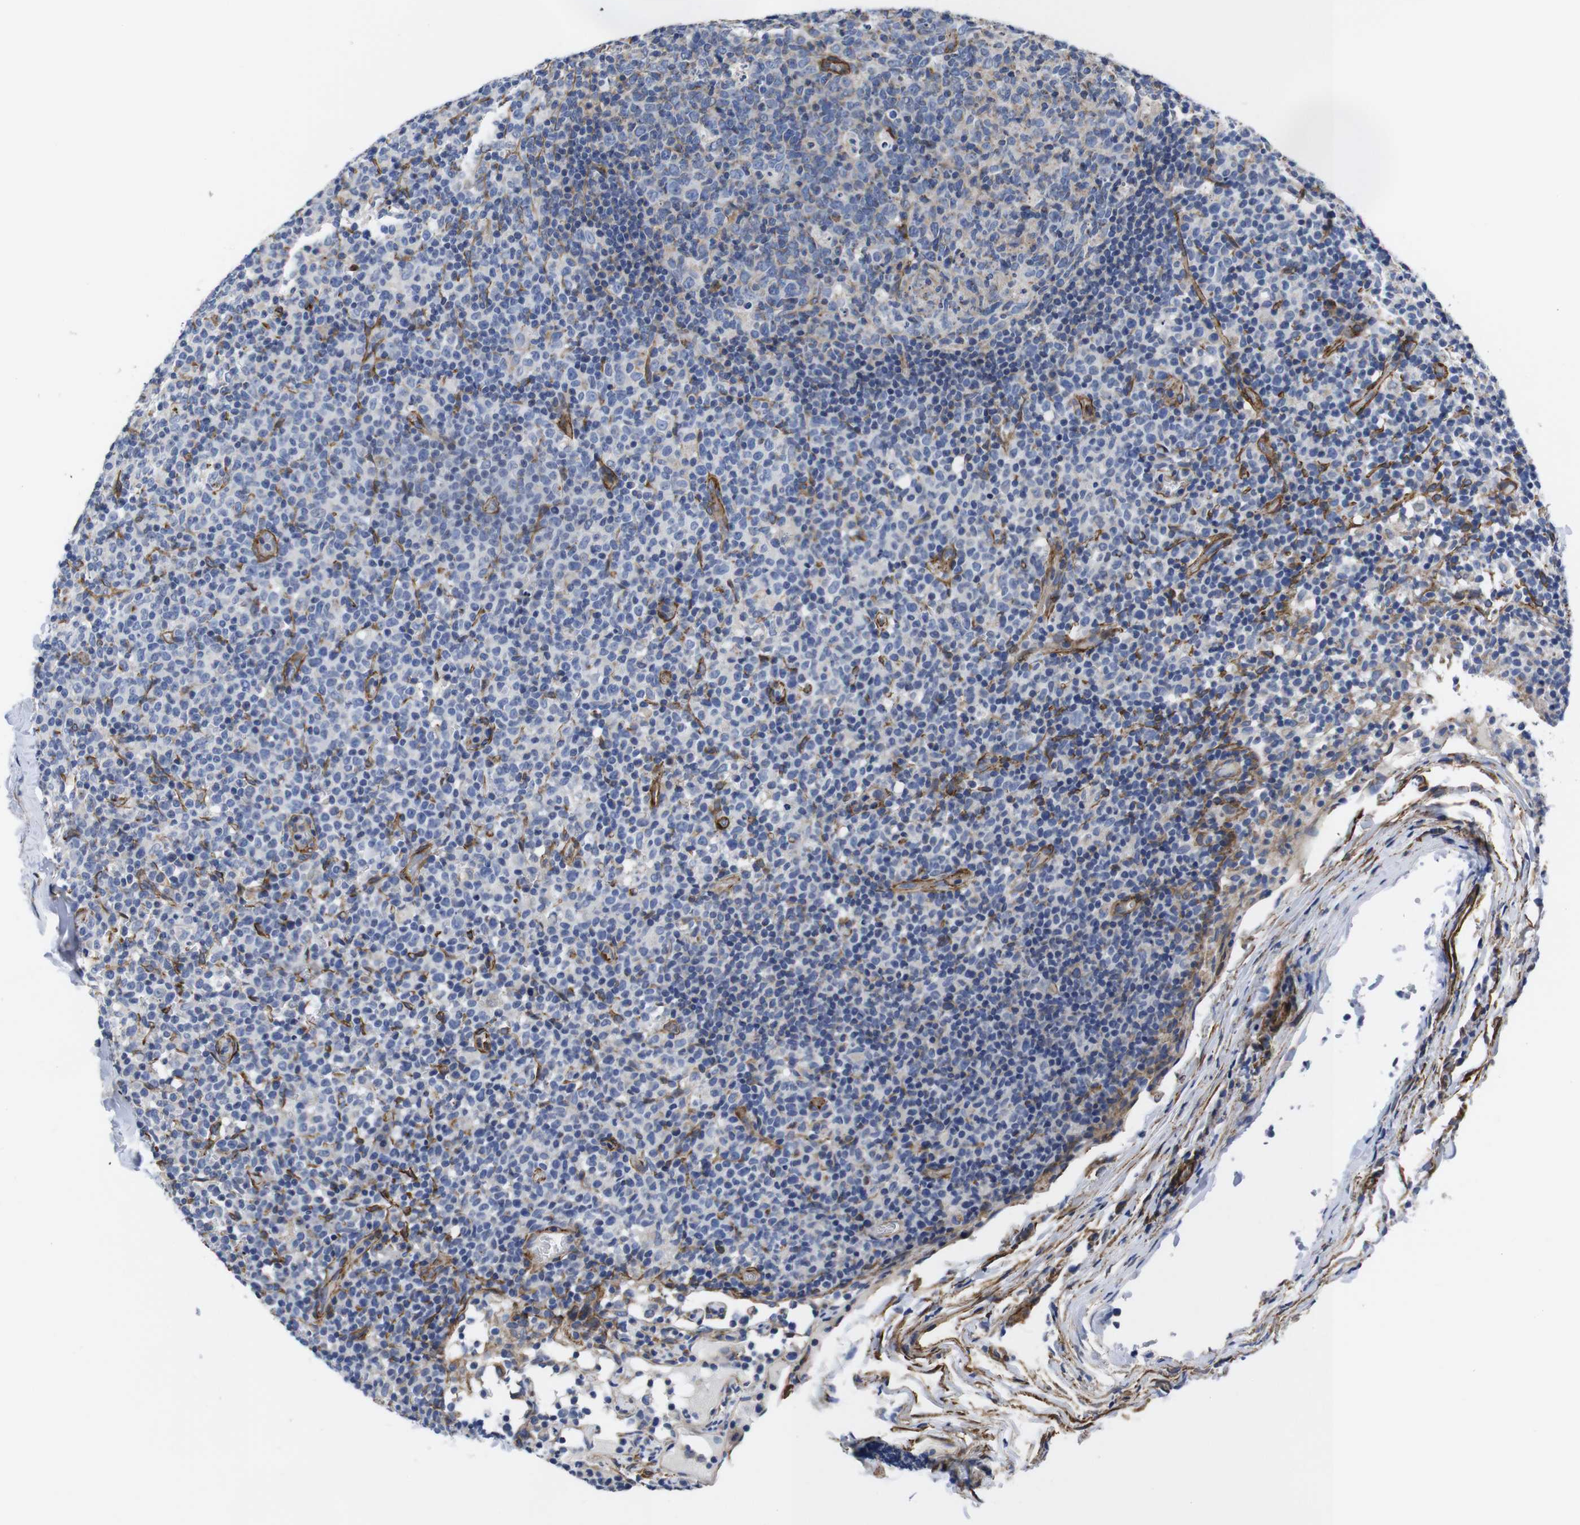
{"staining": {"intensity": "weak", "quantity": "25%-75%", "location": "cytoplasmic/membranous"}, "tissue": "lymph node", "cell_type": "Germinal center cells", "image_type": "normal", "snomed": [{"axis": "morphology", "description": "Normal tissue, NOS"}, {"axis": "morphology", "description": "Inflammation, NOS"}, {"axis": "topography", "description": "Lymph node"}], "caption": "Benign lymph node was stained to show a protein in brown. There is low levels of weak cytoplasmic/membranous staining in approximately 25%-75% of germinal center cells.", "gene": "WNT10A", "patient": {"sex": "male", "age": 55}}